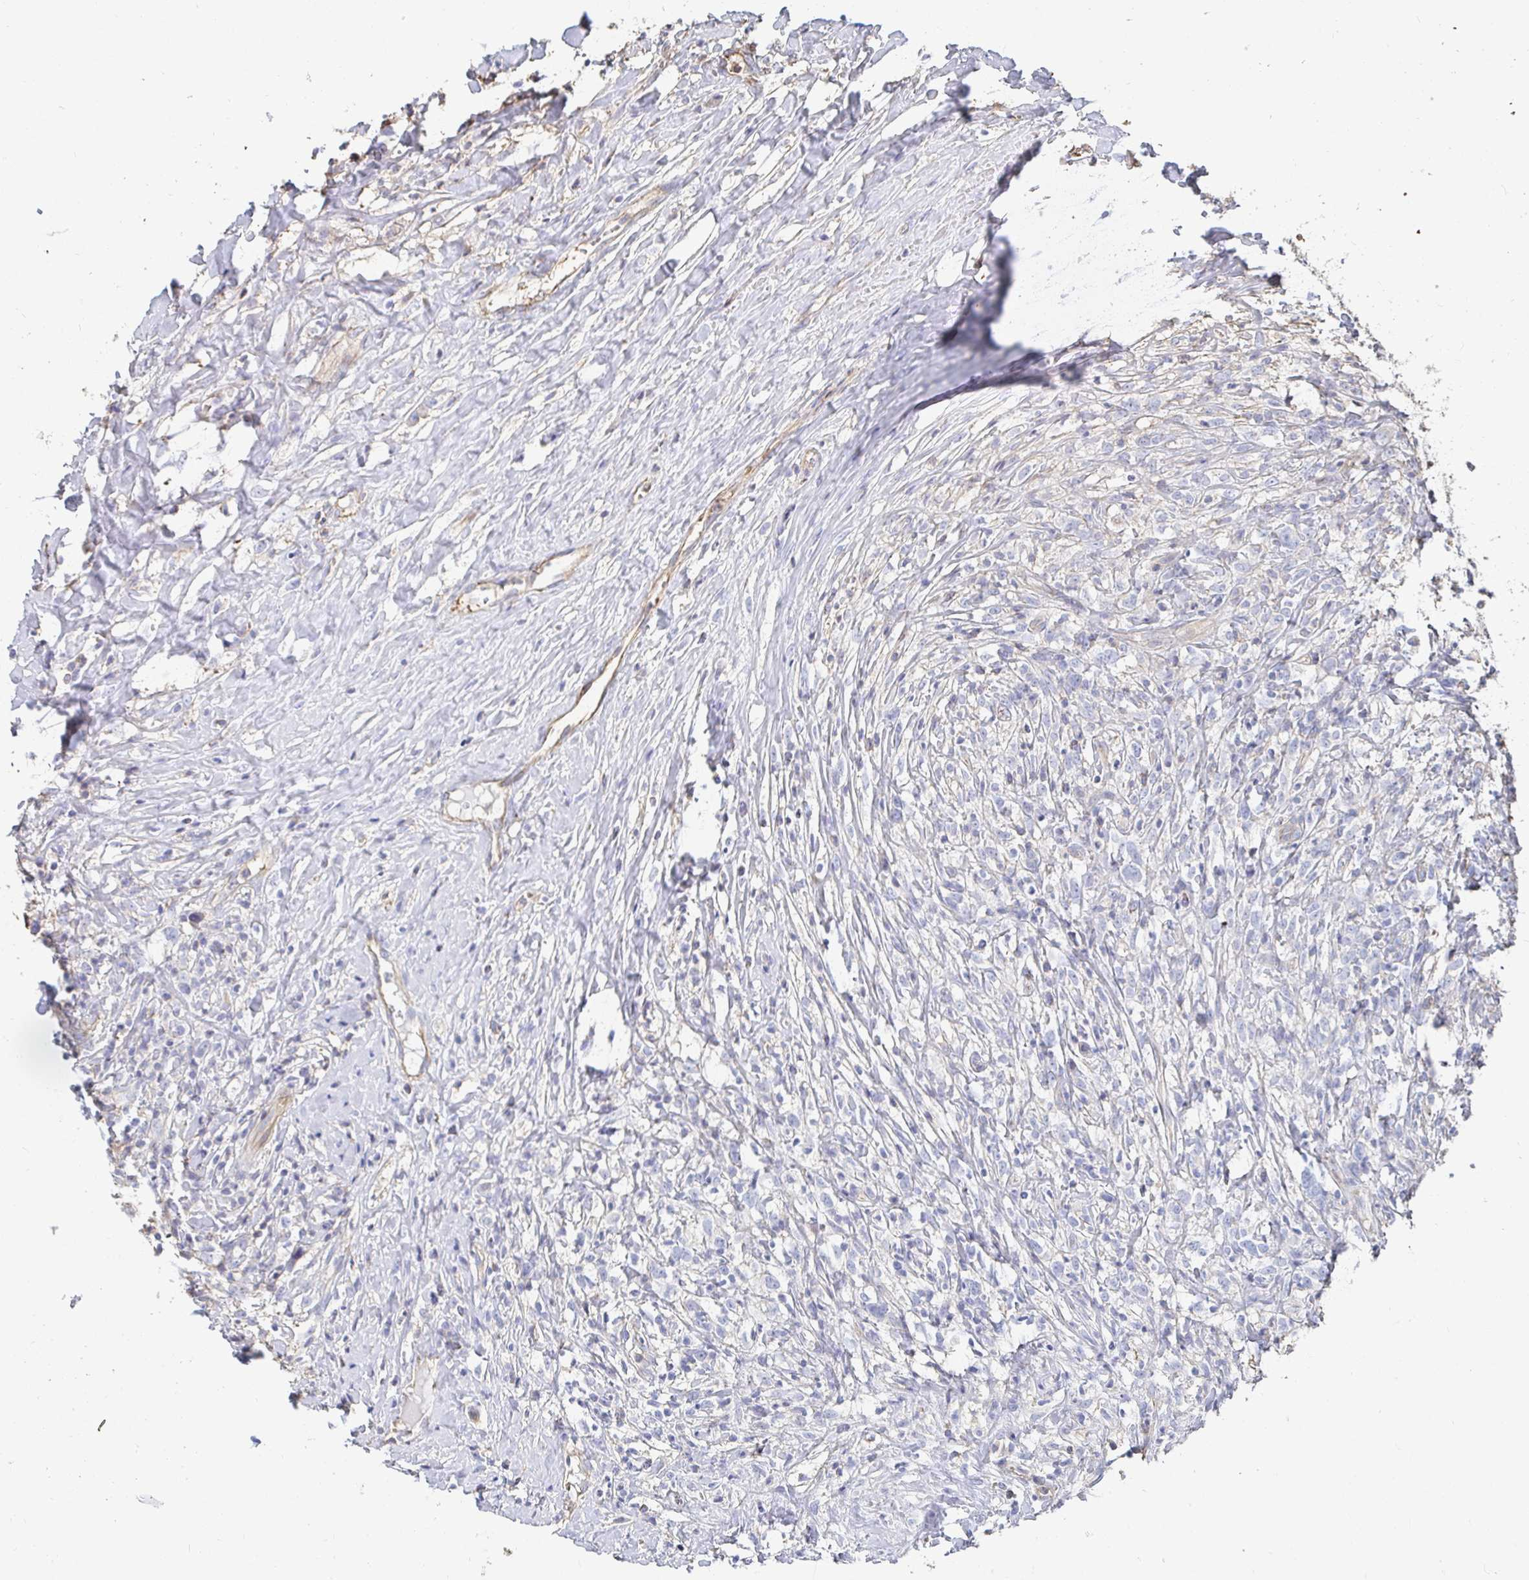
{"staining": {"intensity": "negative", "quantity": "none", "location": "none"}, "tissue": "lymphoma", "cell_type": "Tumor cells", "image_type": "cancer", "snomed": [{"axis": "morphology", "description": "Hodgkin's disease, NOS"}, {"axis": "topography", "description": "No Tissue"}], "caption": "Lymphoma stained for a protein using IHC reveals no expression tumor cells.", "gene": "PTPN14", "patient": {"sex": "female", "age": 21}}